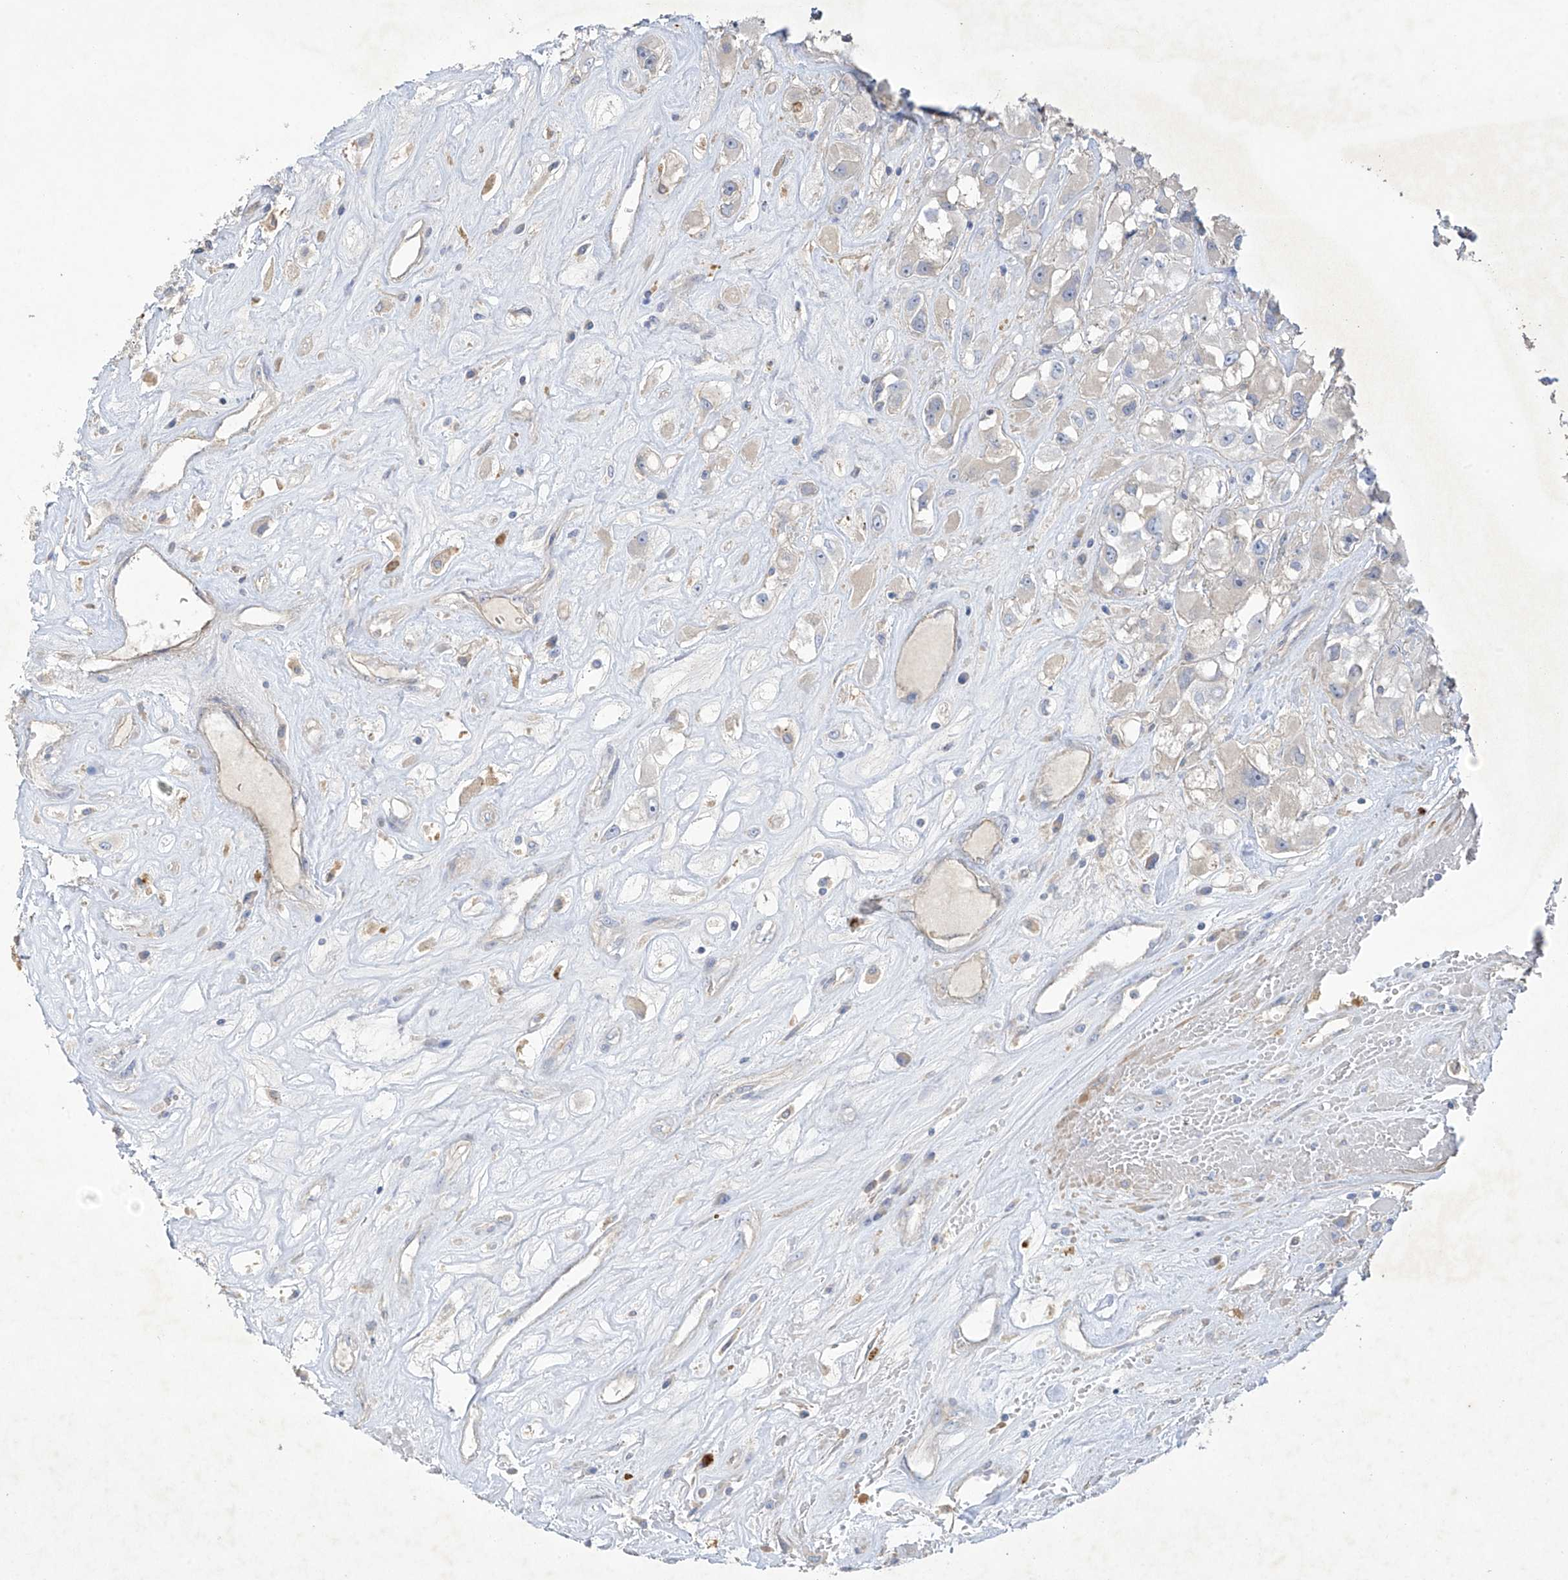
{"staining": {"intensity": "negative", "quantity": "none", "location": "none"}, "tissue": "renal cancer", "cell_type": "Tumor cells", "image_type": "cancer", "snomed": [{"axis": "morphology", "description": "Adenocarcinoma, NOS"}, {"axis": "topography", "description": "Kidney"}], "caption": "This is an IHC histopathology image of human renal cancer. There is no positivity in tumor cells.", "gene": "PRSS12", "patient": {"sex": "female", "age": 52}}